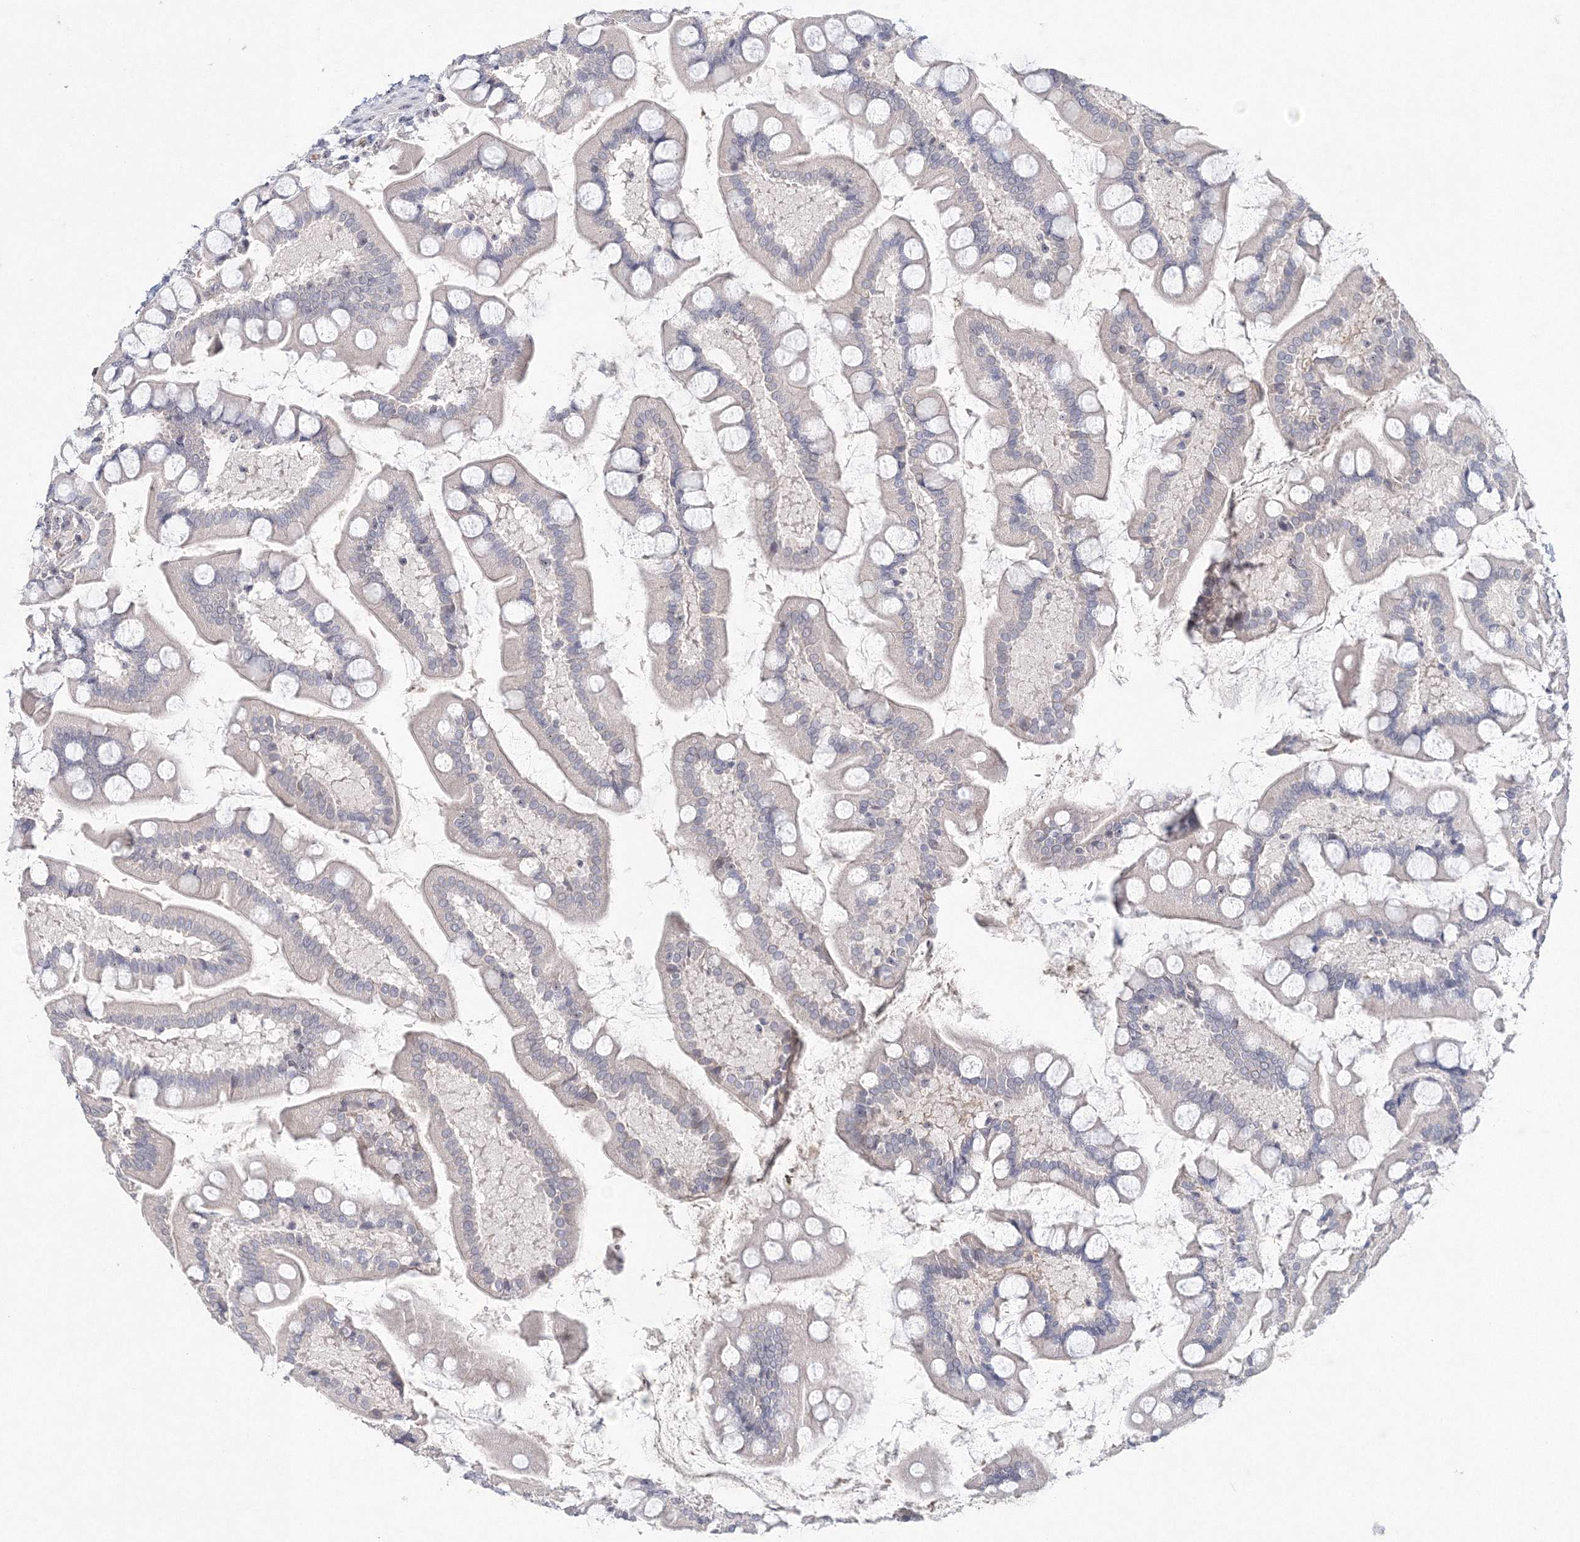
{"staining": {"intensity": "negative", "quantity": "none", "location": "none"}, "tissue": "small intestine", "cell_type": "Glandular cells", "image_type": "normal", "snomed": [{"axis": "morphology", "description": "Normal tissue, NOS"}, {"axis": "topography", "description": "Small intestine"}], "caption": "Glandular cells show no significant staining in unremarkable small intestine. Nuclei are stained in blue.", "gene": "SIRT7", "patient": {"sex": "male", "age": 41}}